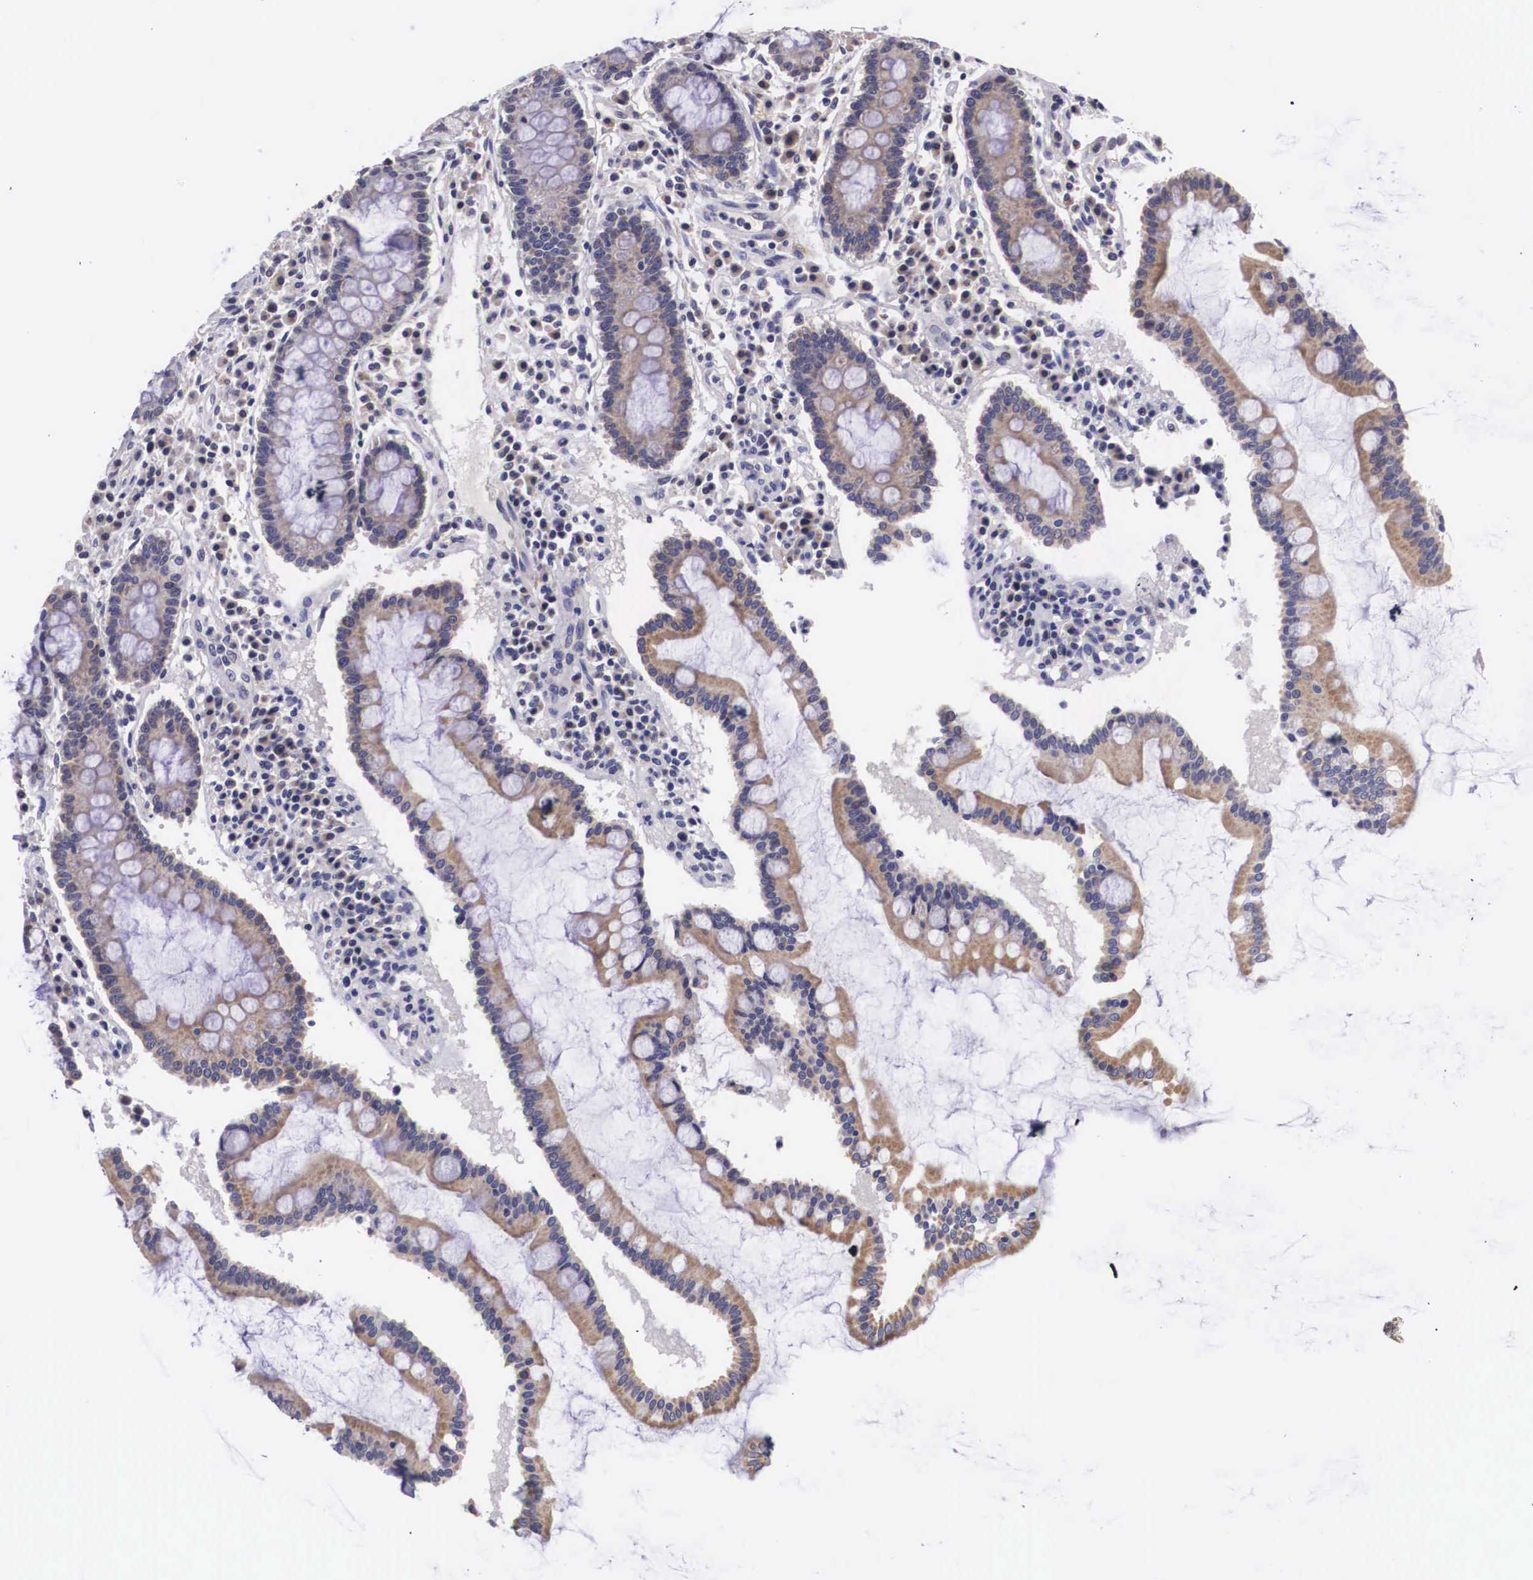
{"staining": {"intensity": "weak", "quantity": "25%-75%", "location": "cytoplasmic/membranous"}, "tissue": "duodenum", "cell_type": "Glandular cells", "image_type": "normal", "snomed": [{"axis": "morphology", "description": "Normal tissue, NOS"}, {"axis": "topography", "description": "Duodenum"}], "caption": "Weak cytoplasmic/membranous staining is appreciated in about 25%-75% of glandular cells in normal duodenum. (Stains: DAB in brown, nuclei in blue, Microscopy: brightfield microscopy at high magnification).", "gene": "ARG2", "patient": {"sex": "male", "age": 73}}